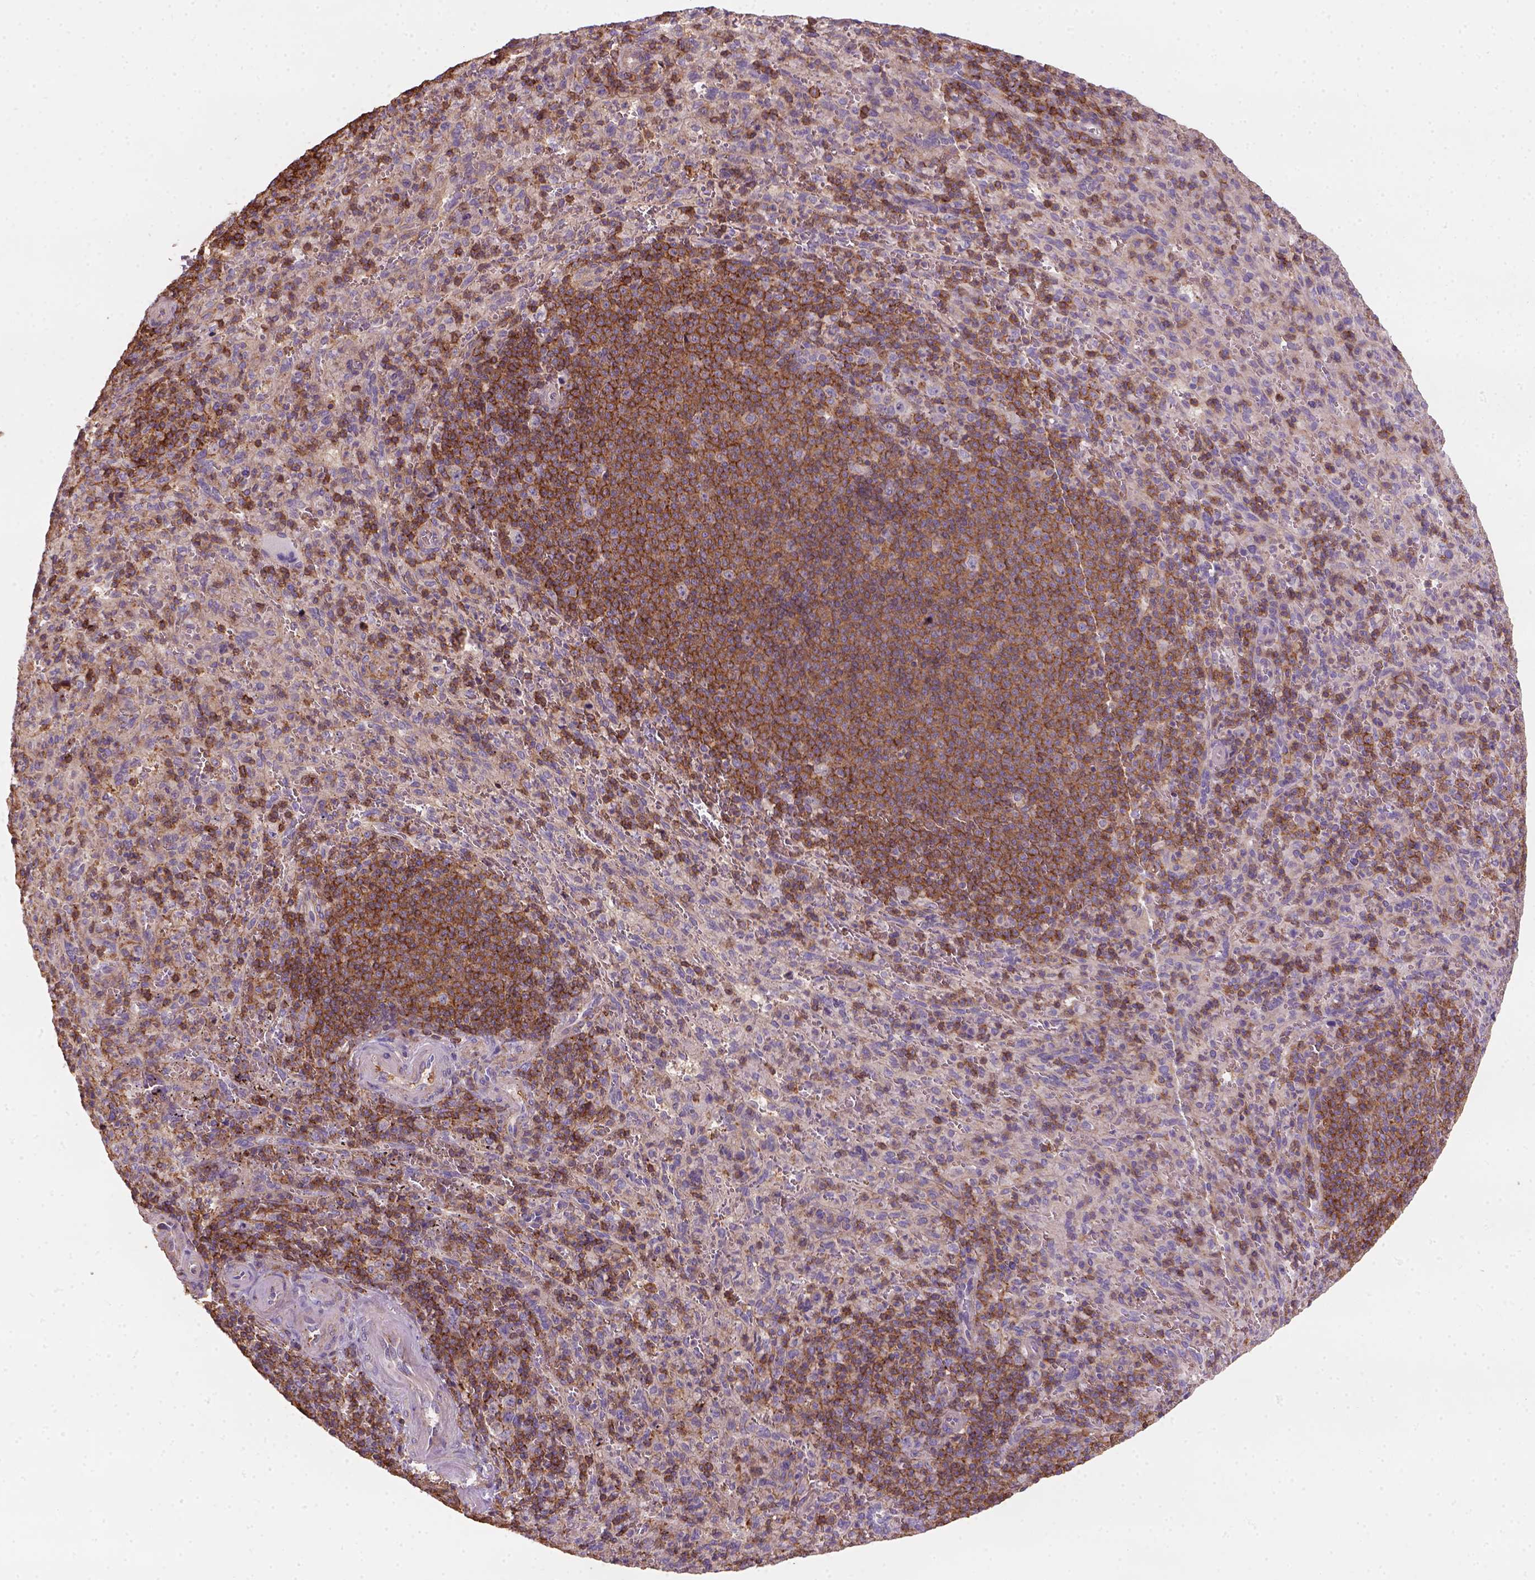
{"staining": {"intensity": "strong", "quantity": "<25%", "location": "cytoplasmic/membranous"}, "tissue": "spleen", "cell_type": "Cells in red pulp", "image_type": "normal", "snomed": [{"axis": "morphology", "description": "Normal tissue, NOS"}, {"axis": "topography", "description": "Spleen"}], "caption": "This is a photomicrograph of IHC staining of unremarkable spleen, which shows strong expression in the cytoplasmic/membranous of cells in red pulp.", "gene": "GPRC5D", "patient": {"sex": "male", "age": 57}}